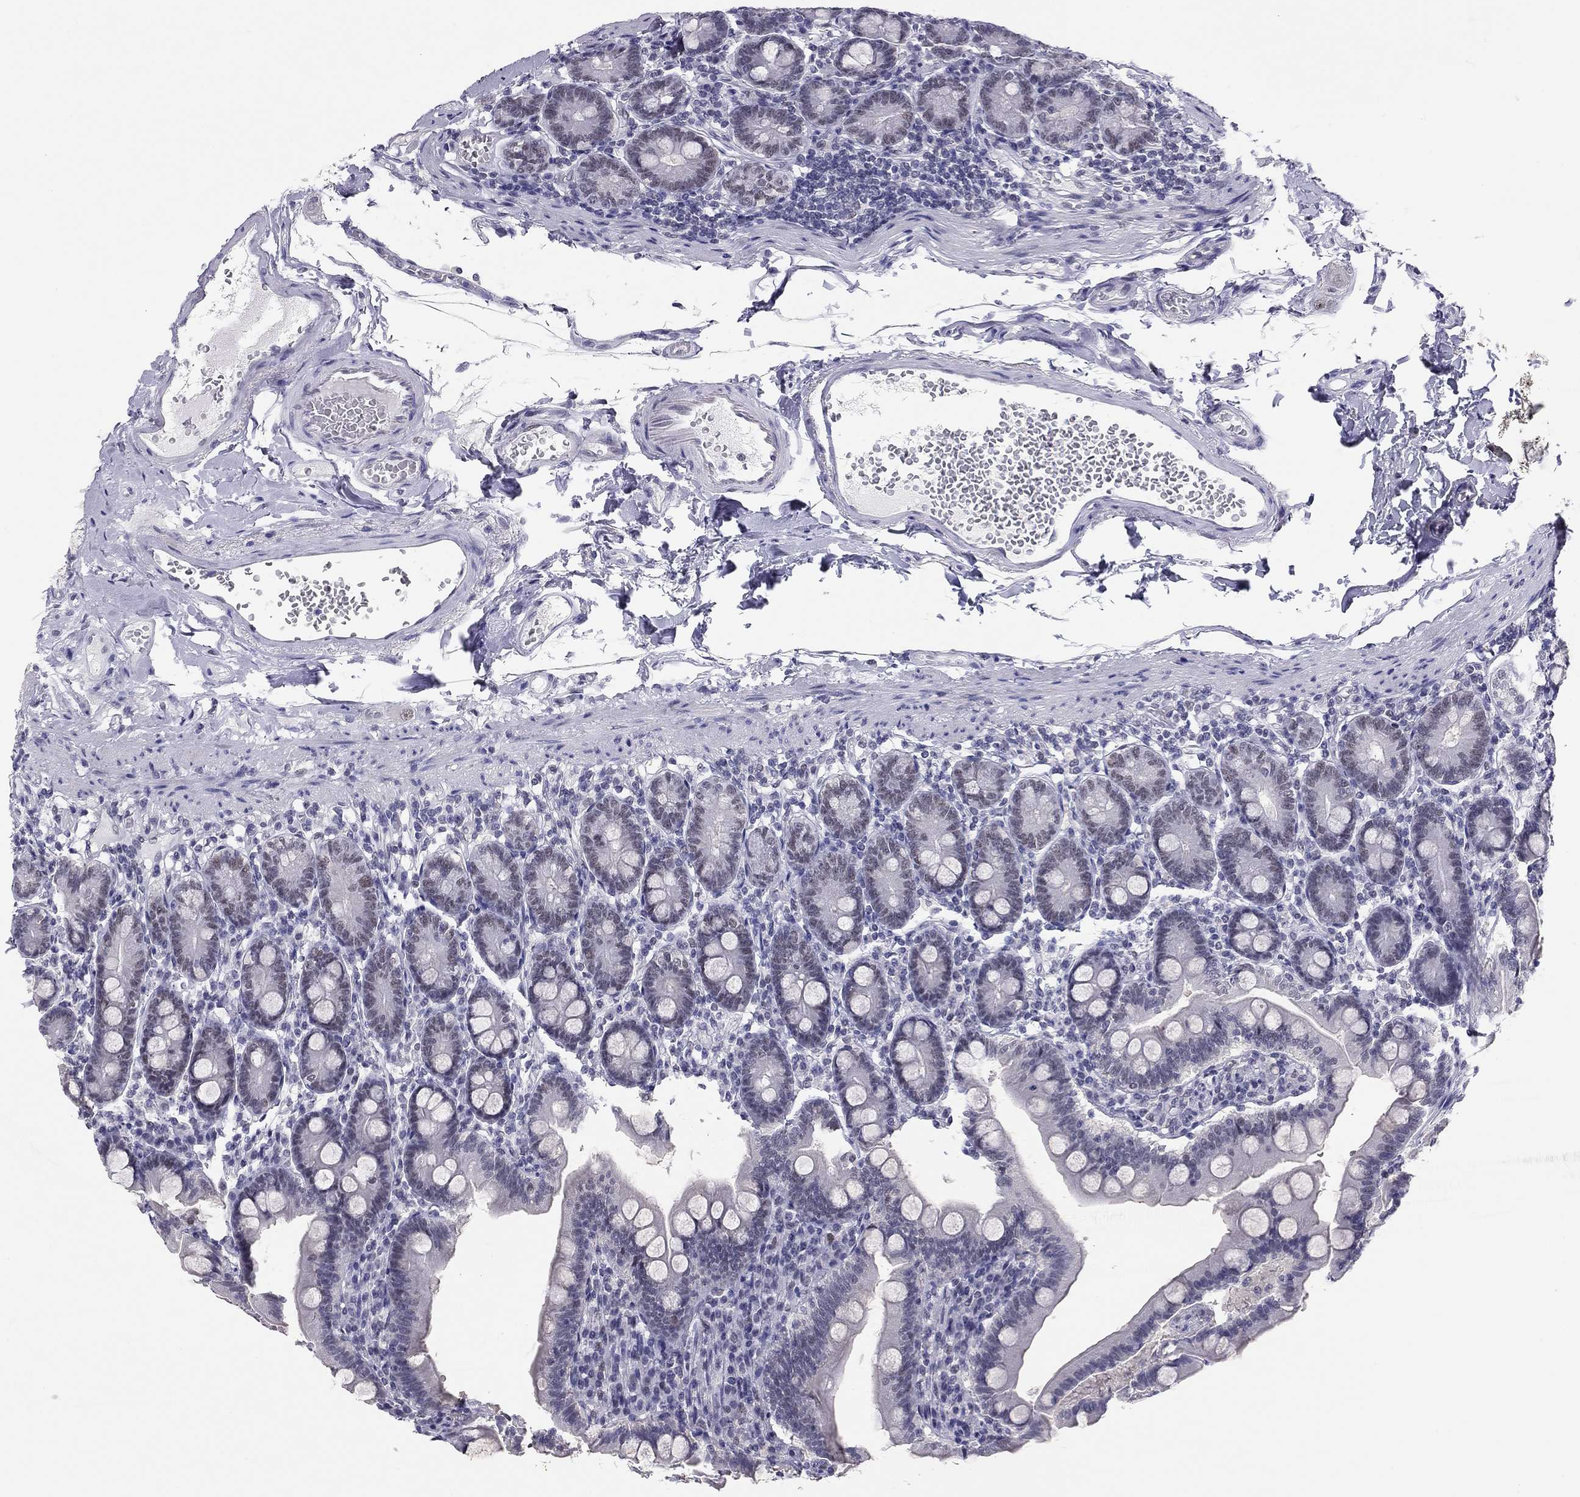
{"staining": {"intensity": "moderate", "quantity": "<25%", "location": "nuclear"}, "tissue": "duodenum", "cell_type": "Glandular cells", "image_type": "normal", "snomed": [{"axis": "morphology", "description": "Normal tissue, NOS"}, {"axis": "topography", "description": "Duodenum"}], "caption": "A high-resolution histopathology image shows IHC staining of normal duodenum, which displays moderate nuclear staining in about <25% of glandular cells.", "gene": "DOT1L", "patient": {"sex": "female", "age": 67}}